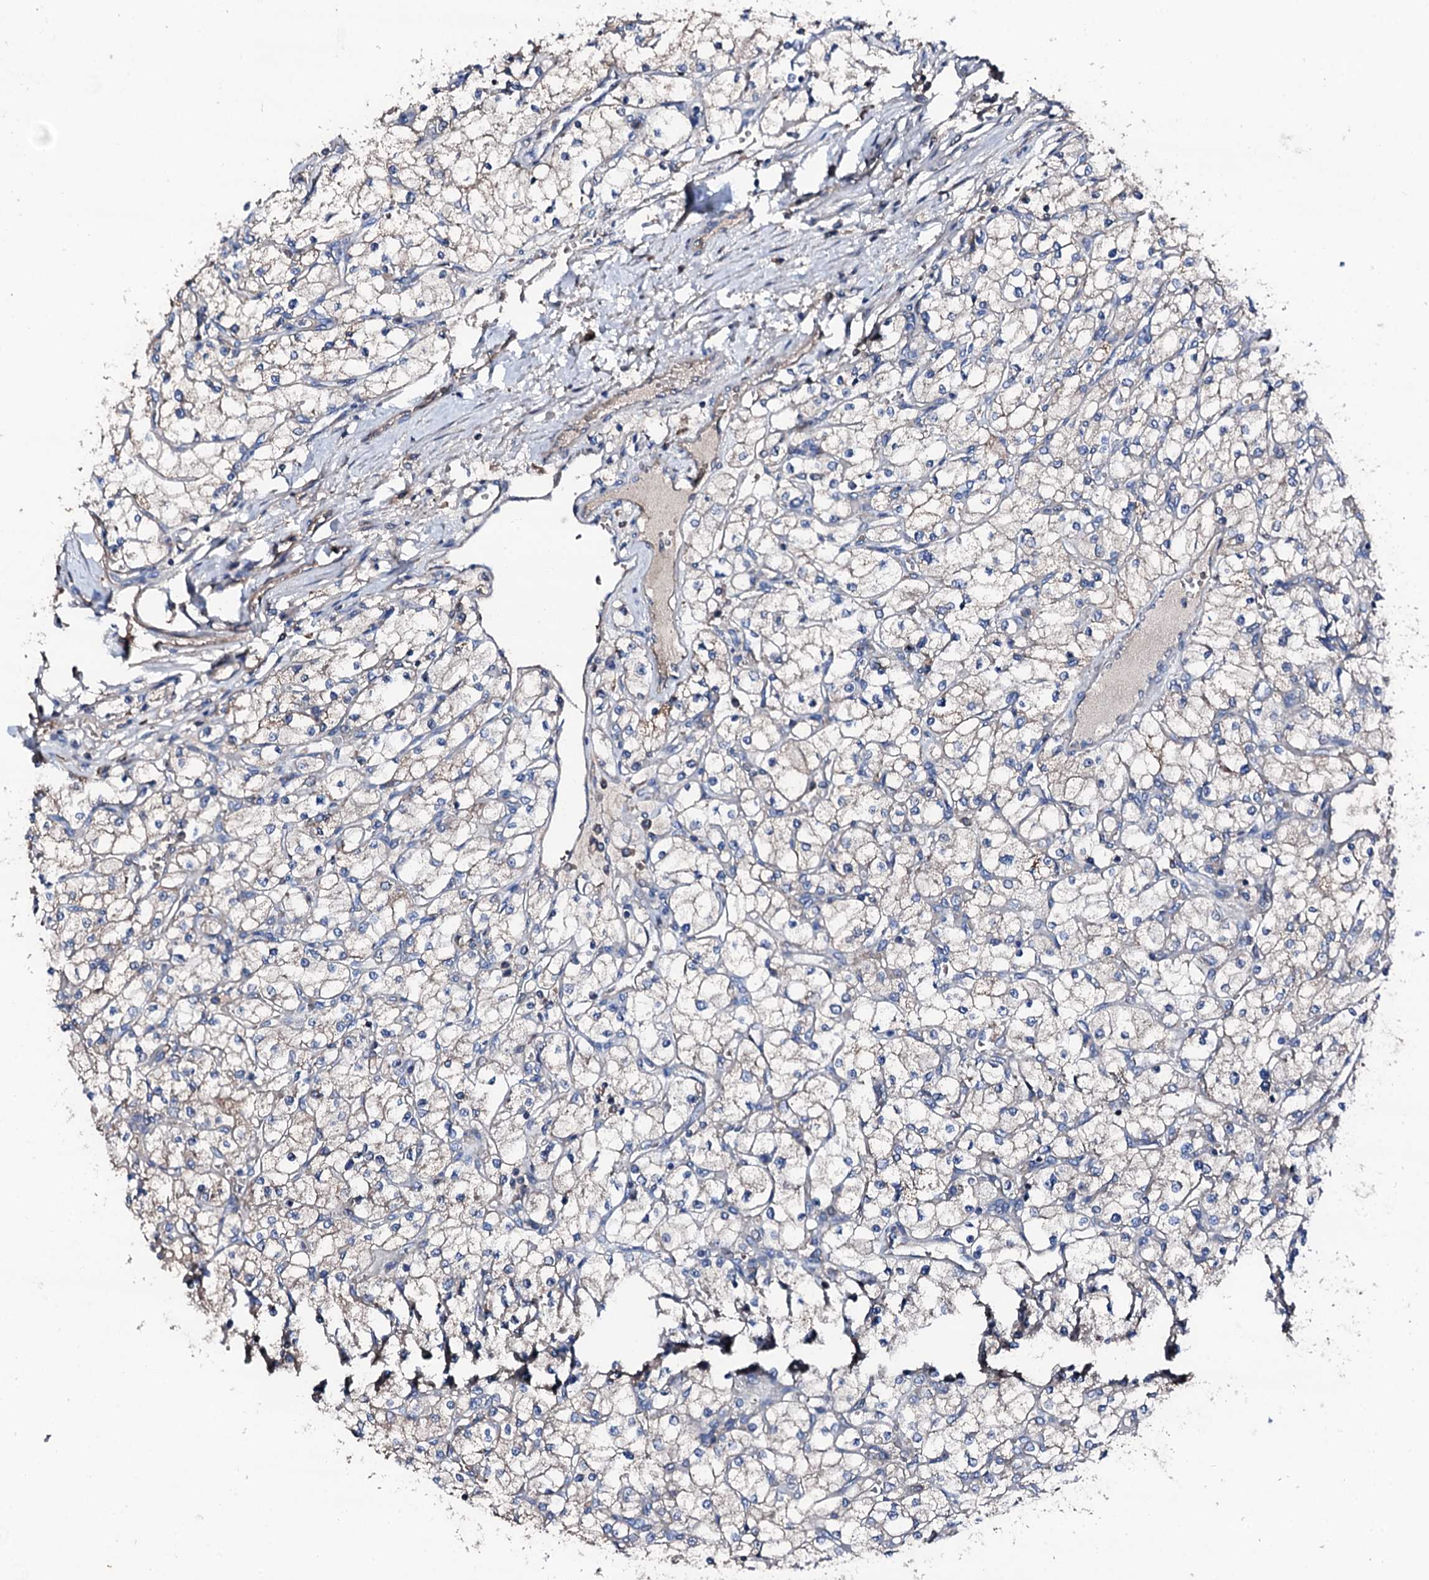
{"staining": {"intensity": "negative", "quantity": "none", "location": "none"}, "tissue": "renal cancer", "cell_type": "Tumor cells", "image_type": "cancer", "snomed": [{"axis": "morphology", "description": "Adenocarcinoma, NOS"}, {"axis": "topography", "description": "Kidney"}], "caption": "Immunohistochemical staining of human renal cancer (adenocarcinoma) displays no significant positivity in tumor cells. The staining is performed using DAB (3,3'-diaminobenzidine) brown chromogen with nuclei counter-stained in using hematoxylin.", "gene": "TRAFD1", "patient": {"sex": "male", "age": 80}}